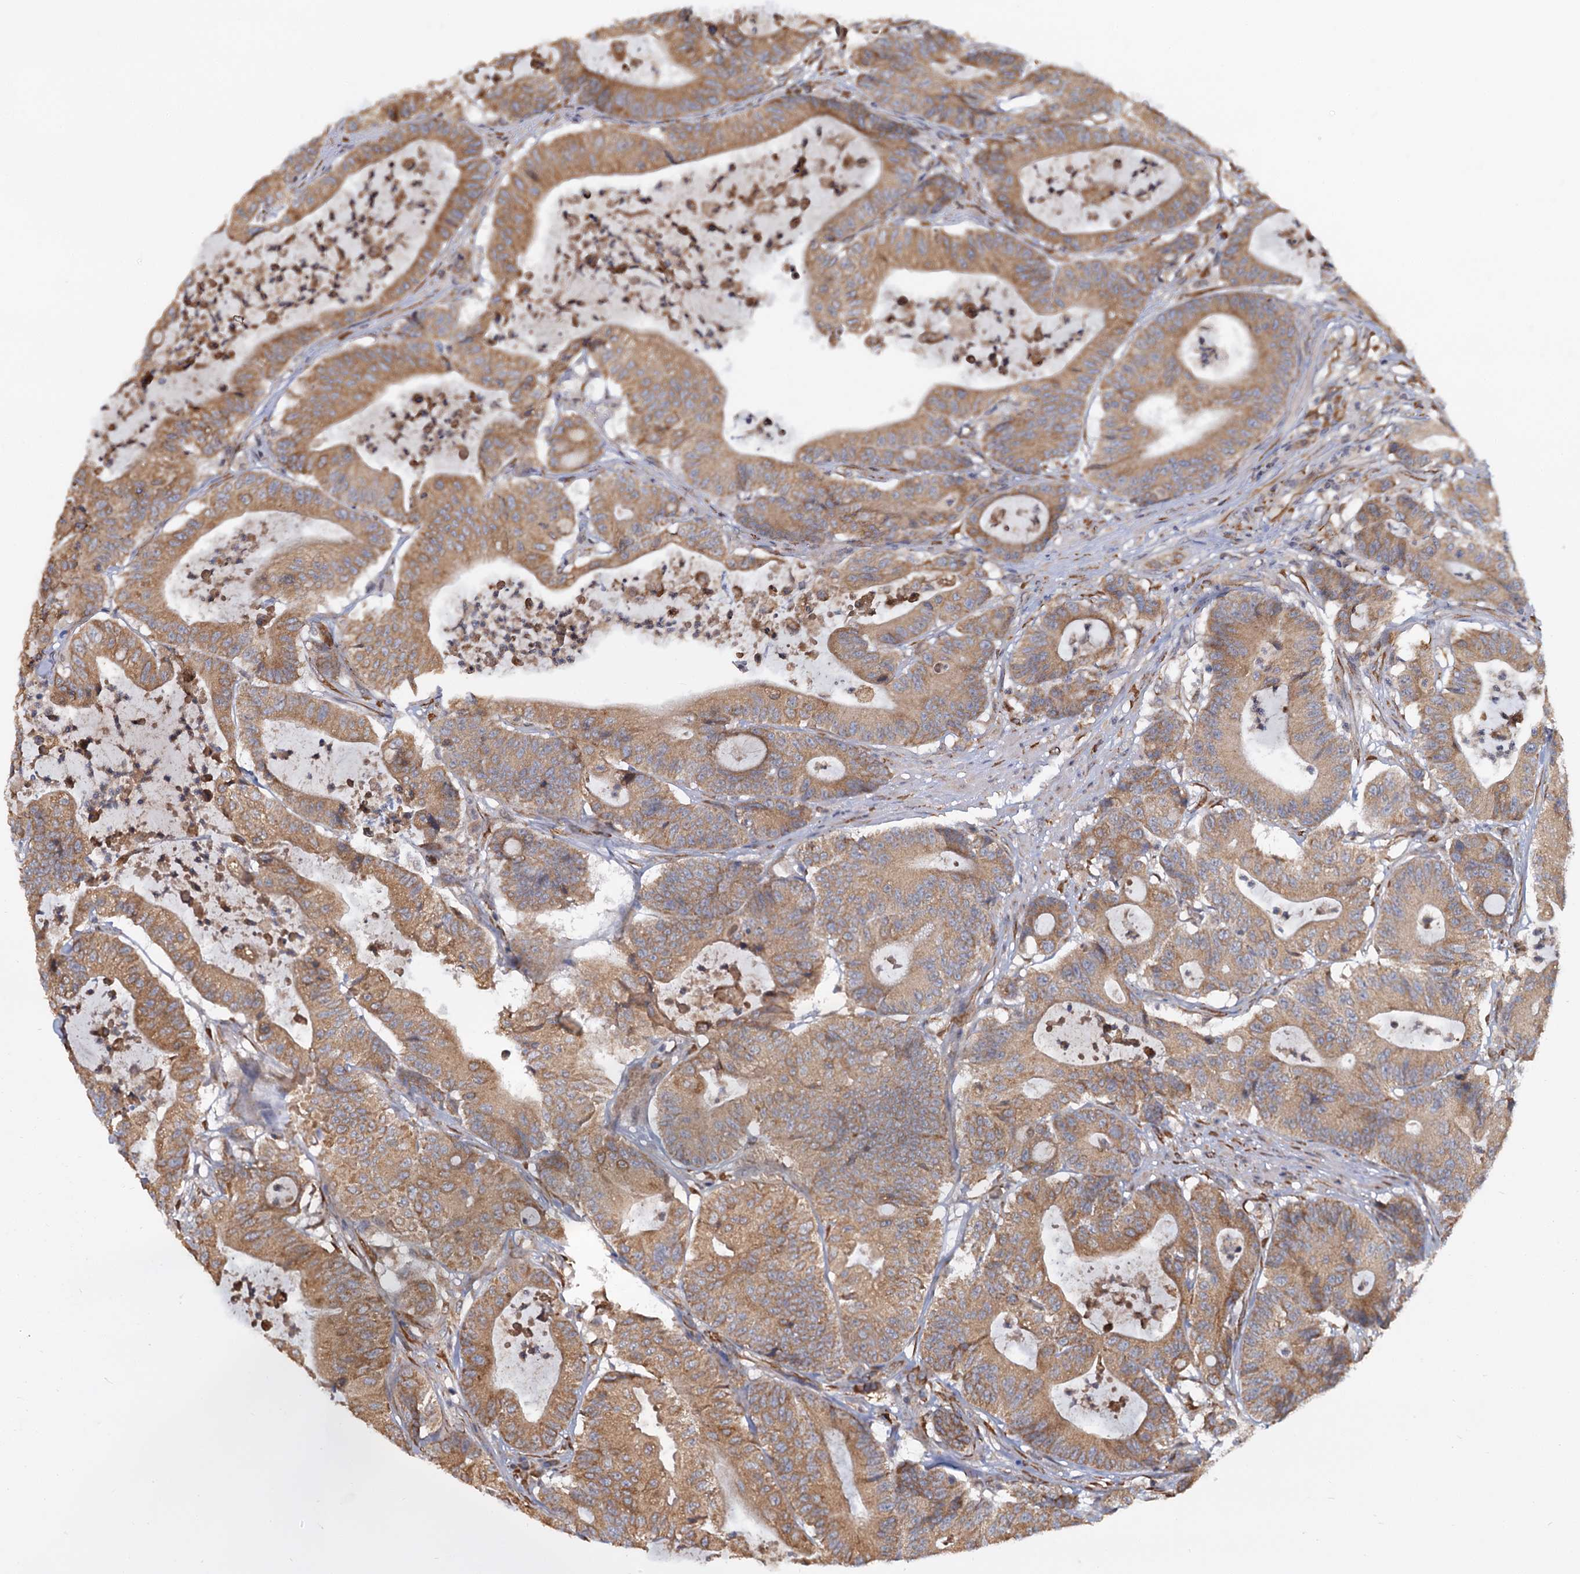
{"staining": {"intensity": "moderate", "quantity": ">75%", "location": "cytoplasmic/membranous"}, "tissue": "colorectal cancer", "cell_type": "Tumor cells", "image_type": "cancer", "snomed": [{"axis": "morphology", "description": "Adenocarcinoma, NOS"}, {"axis": "topography", "description": "Colon"}], "caption": "Immunohistochemistry image of human colorectal adenocarcinoma stained for a protein (brown), which shows medium levels of moderate cytoplasmic/membranous staining in about >75% of tumor cells.", "gene": "LRRC51", "patient": {"sex": "female", "age": 84}}